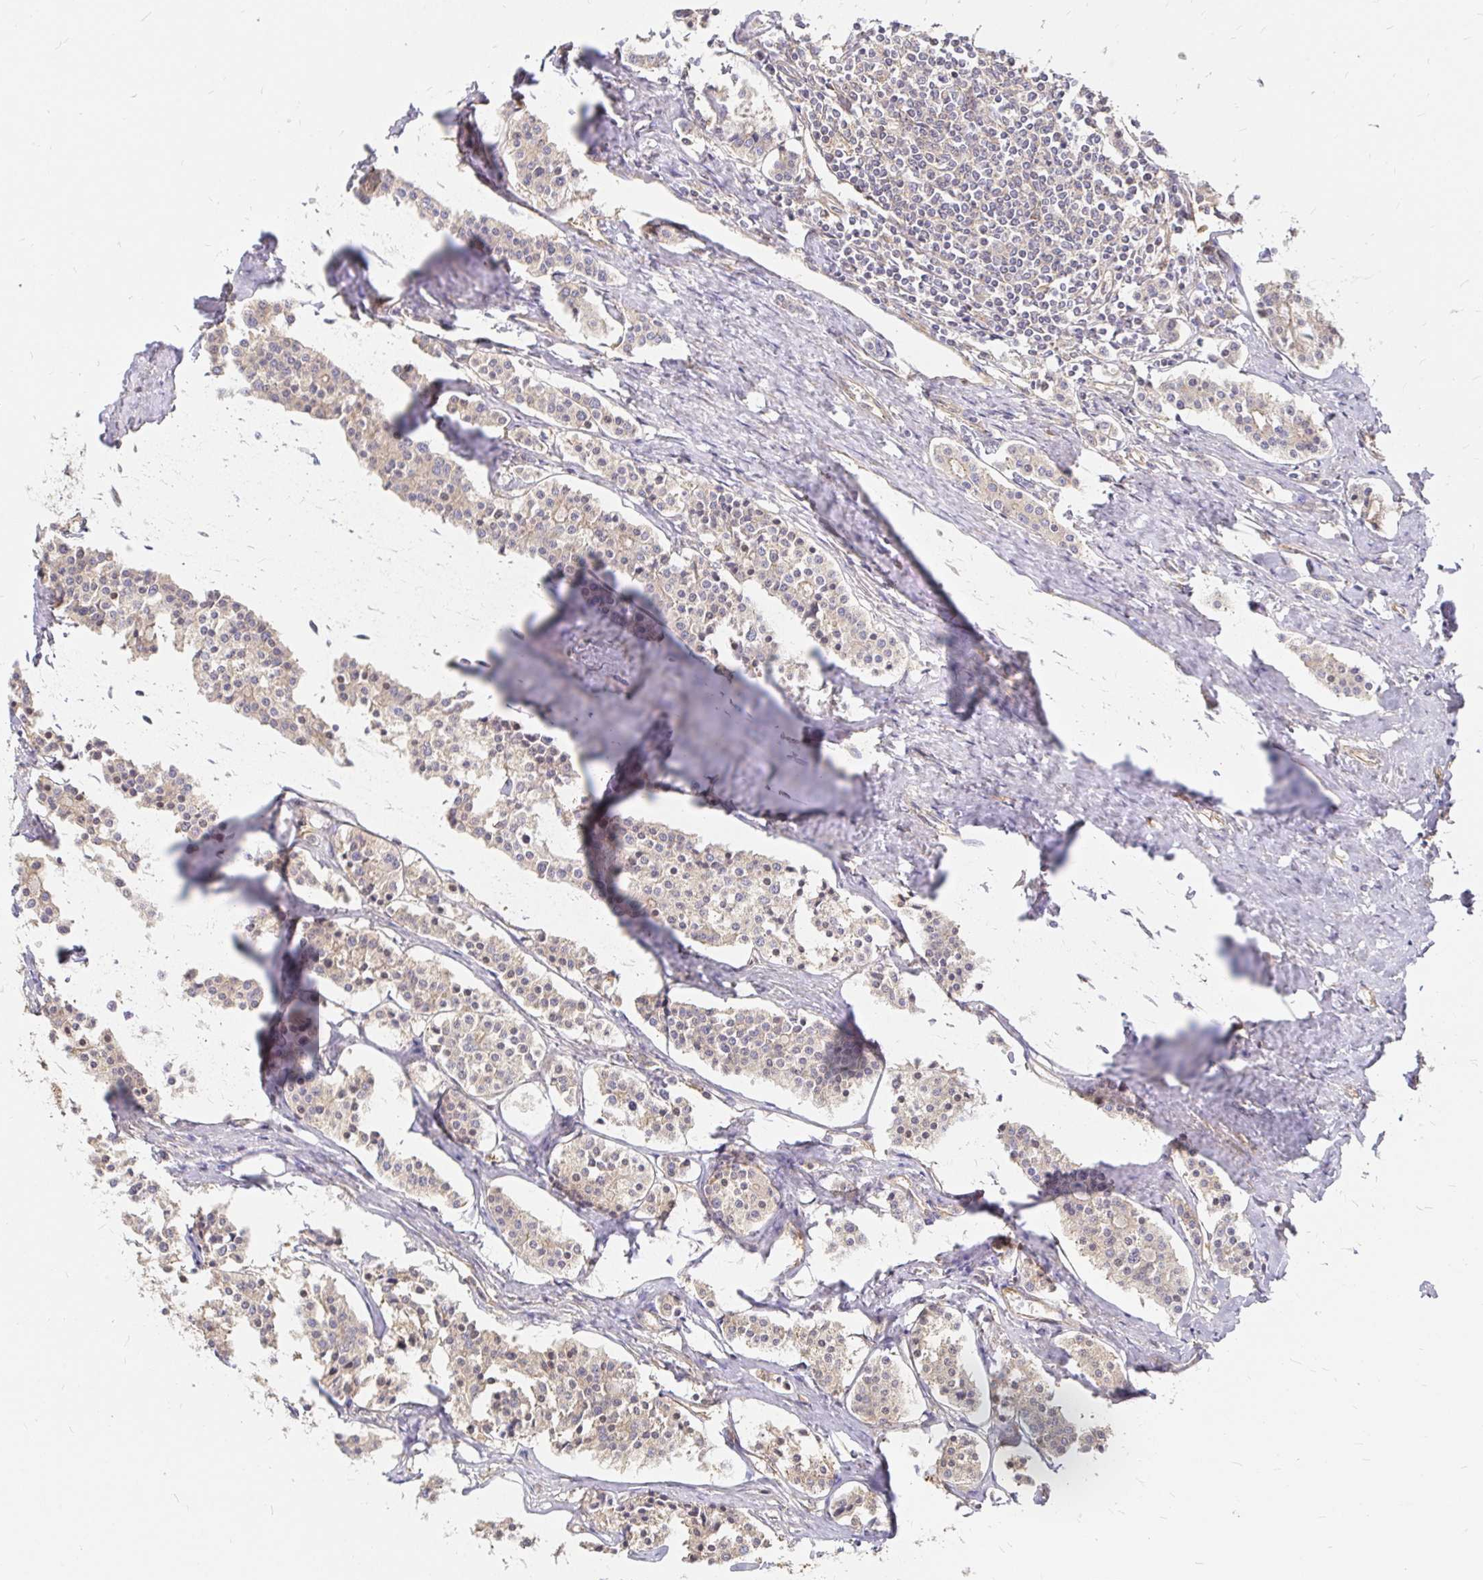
{"staining": {"intensity": "weak", "quantity": "25%-75%", "location": "cytoplasmic/membranous"}, "tissue": "carcinoid", "cell_type": "Tumor cells", "image_type": "cancer", "snomed": [{"axis": "morphology", "description": "Carcinoid, malignant, NOS"}, {"axis": "topography", "description": "Small intestine"}], "caption": "Tumor cells display low levels of weak cytoplasmic/membranous positivity in approximately 25%-75% of cells in human carcinoid. (DAB IHC, brown staining for protein, blue staining for nuclei).", "gene": "KIF5B", "patient": {"sex": "male", "age": 63}}